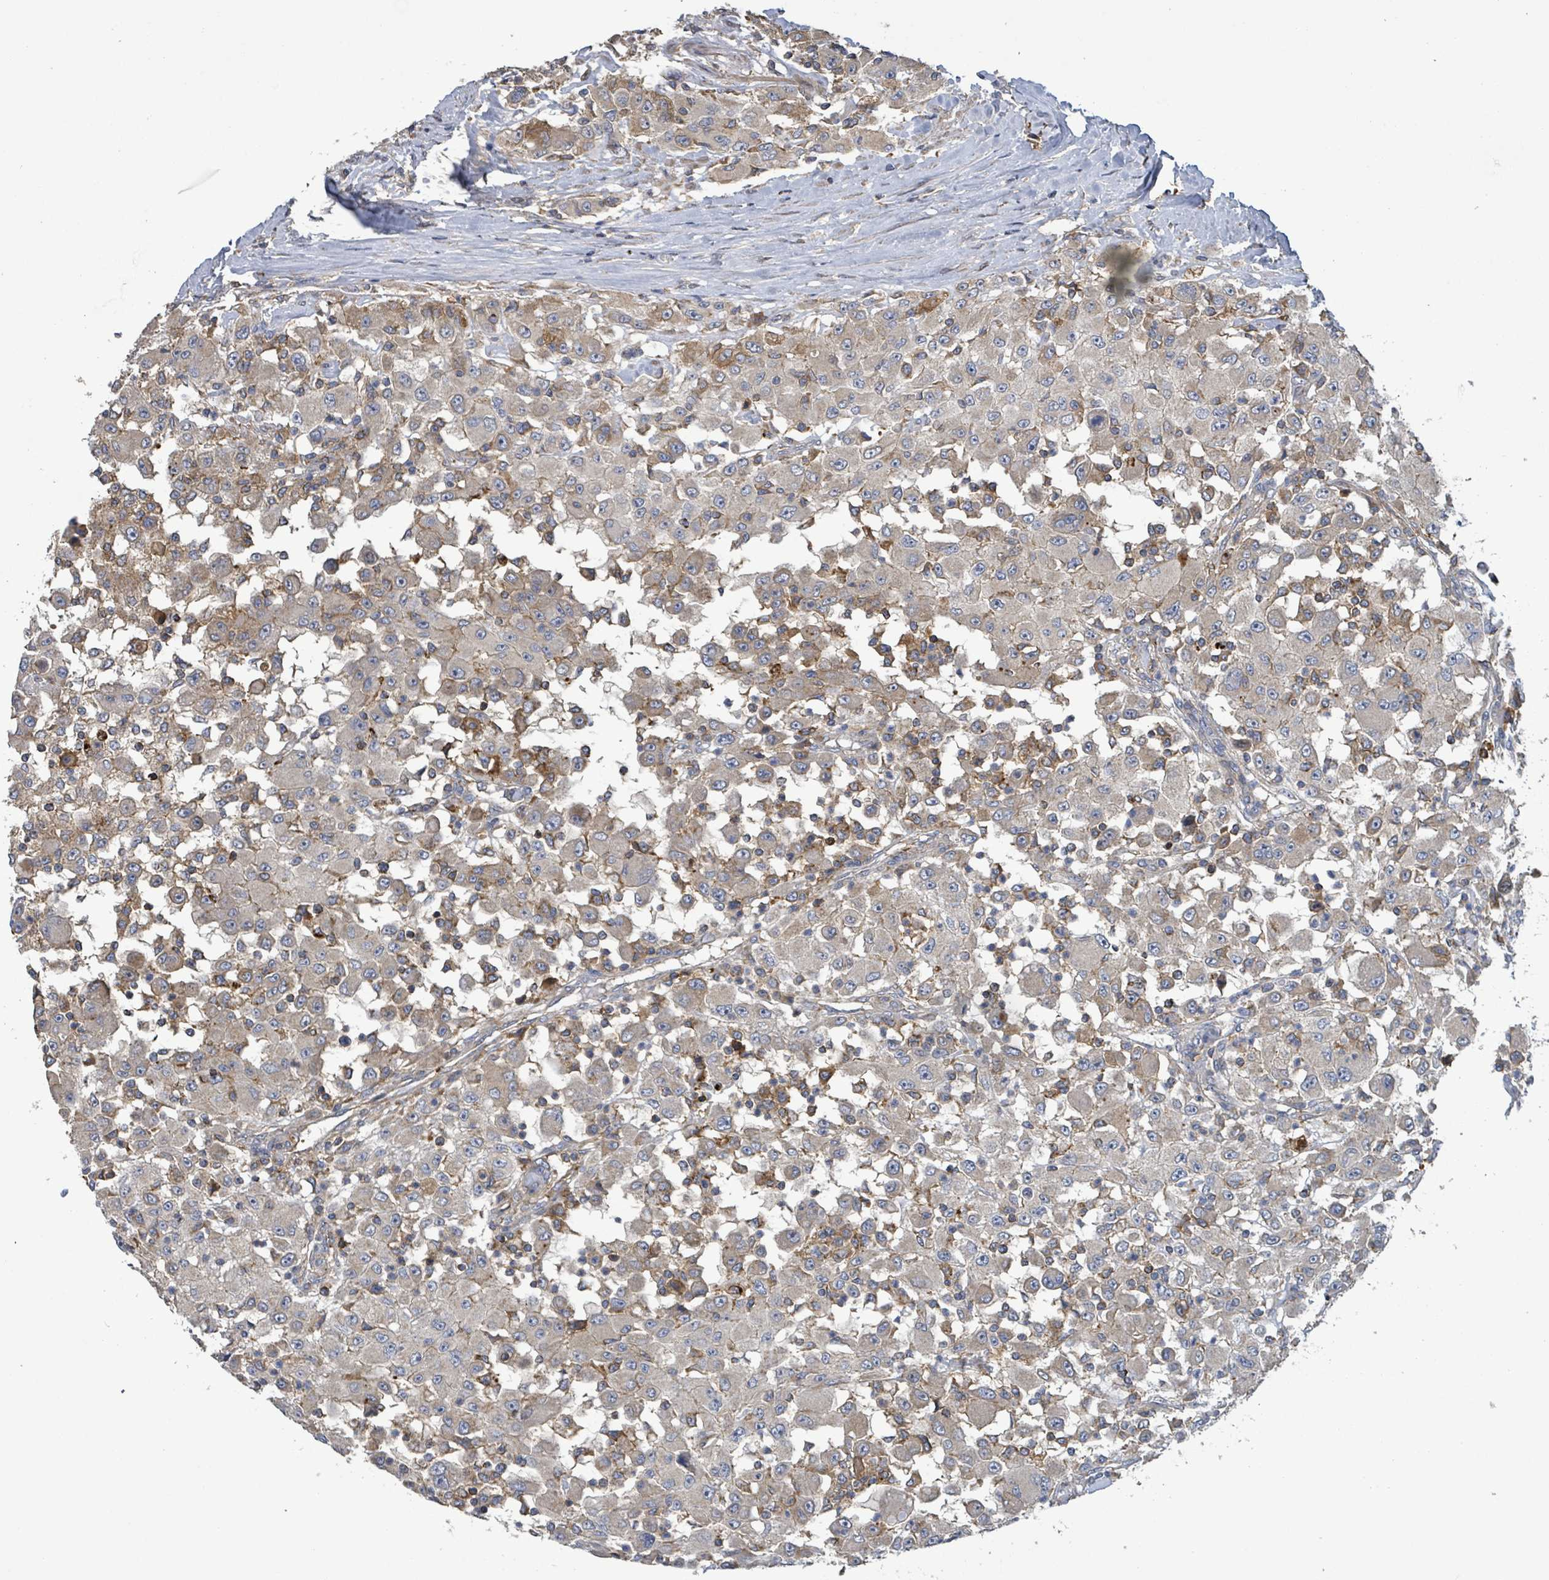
{"staining": {"intensity": "moderate", "quantity": "<25%", "location": "cytoplasmic/membranous"}, "tissue": "renal cancer", "cell_type": "Tumor cells", "image_type": "cancer", "snomed": [{"axis": "morphology", "description": "Adenocarcinoma, NOS"}, {"axis": "topography", "description": "Kidney"}], "caption": "Human renal cancer (adenocarcinoma) stained with a brown dye demonstrates moderate cytoplasmic/membranous positive expression in approximately <25% of tumor cells.", "gene": "PLAAT1", "patient": {"sex": "female", "age": 67}}